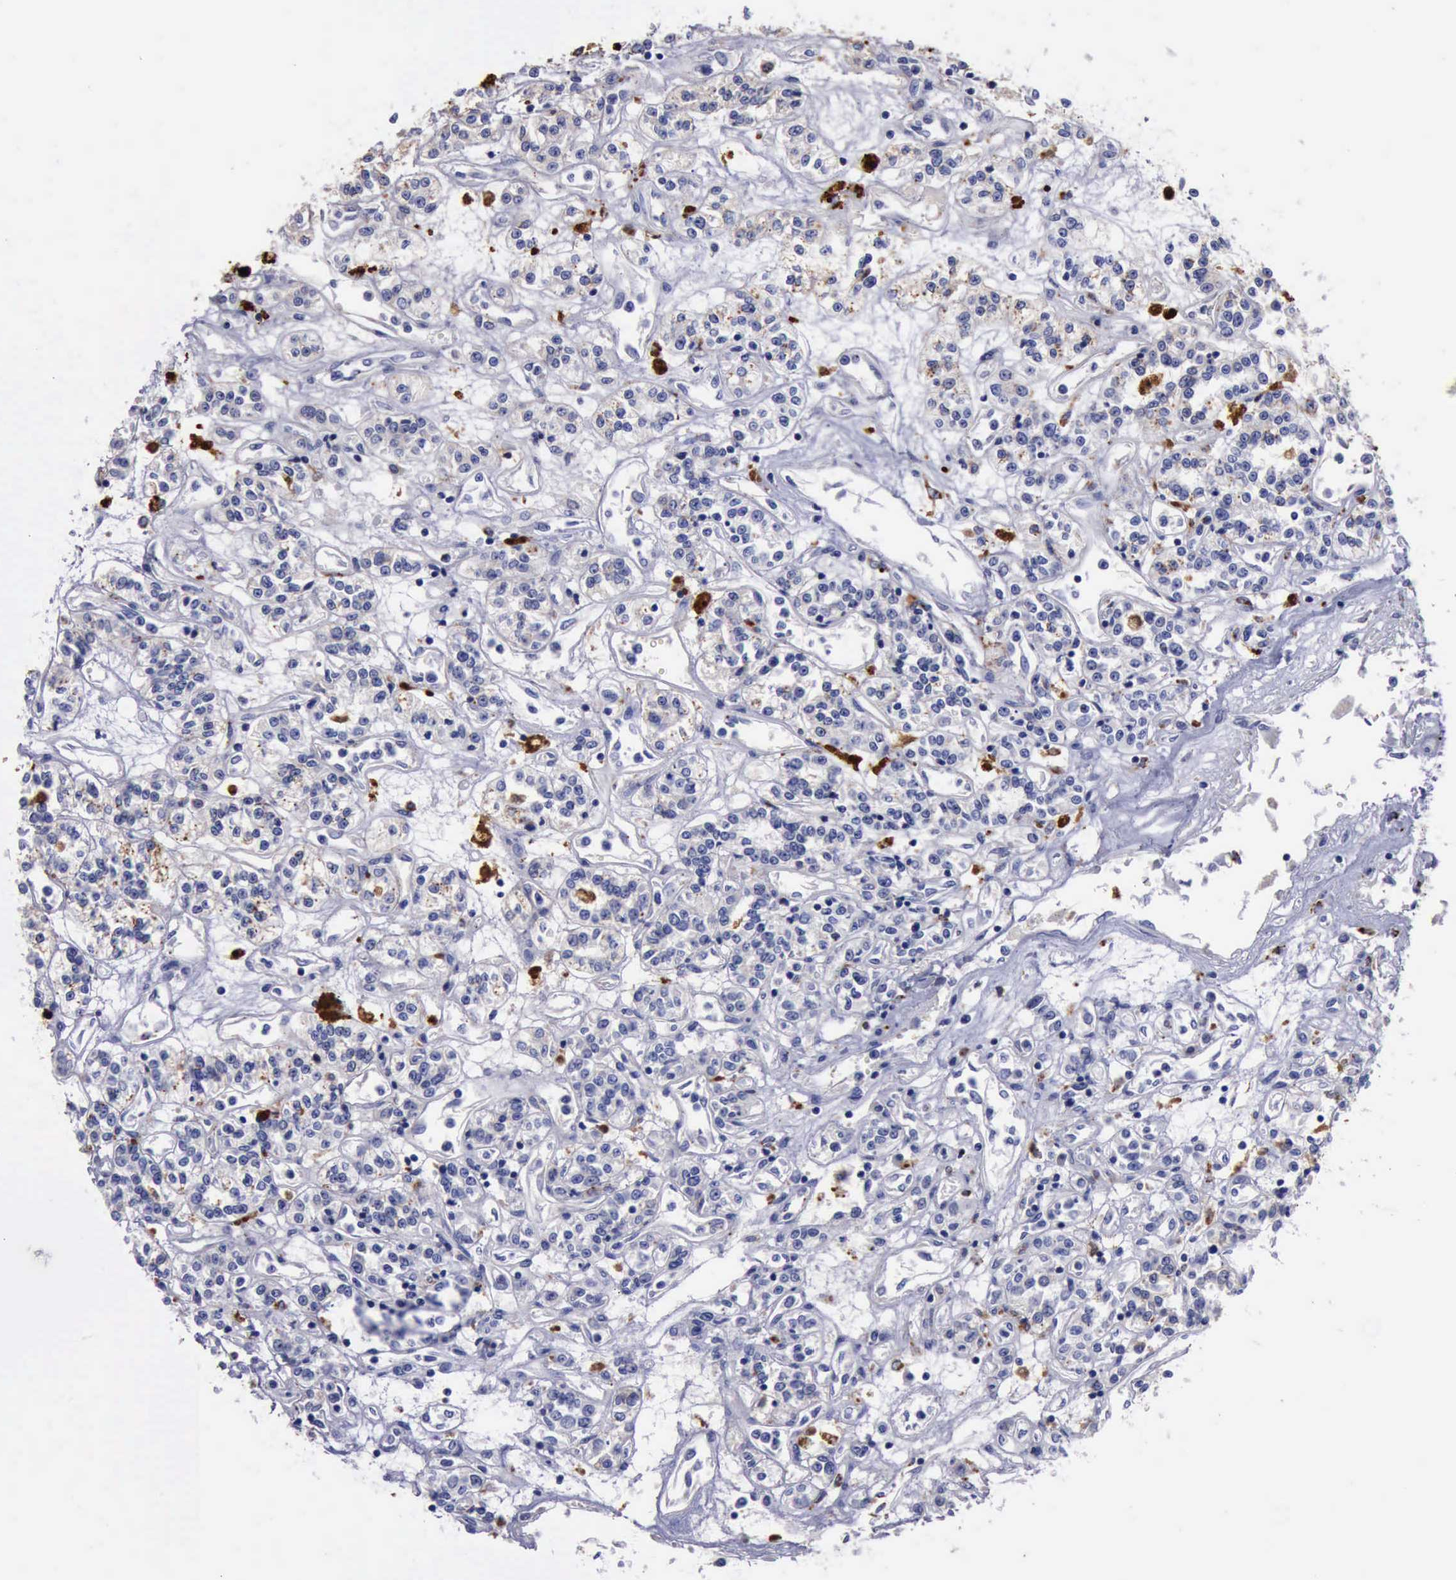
{"staining": {"intensity": "weak", "quantity": ">75%", "location": "cytoplasmic/membranous"}, "tissue": "renal cancer", "cell_type": "Tumor cells", "image_type": "cancer", "snomed": [{"axis": "morphology", "description": "Adenocarcinoma, NOS"}, {"axis": "topography", "description": "Kidney"}], "caption": "Brown immunohistochemical staining in renal cancer (adenocarcinoma) reveals weak cytoplasmic/membranous positivity in approximately >75% of tumor cells.", "gene": "CTSD", "patient": {"sex": "female", "age": 76}}